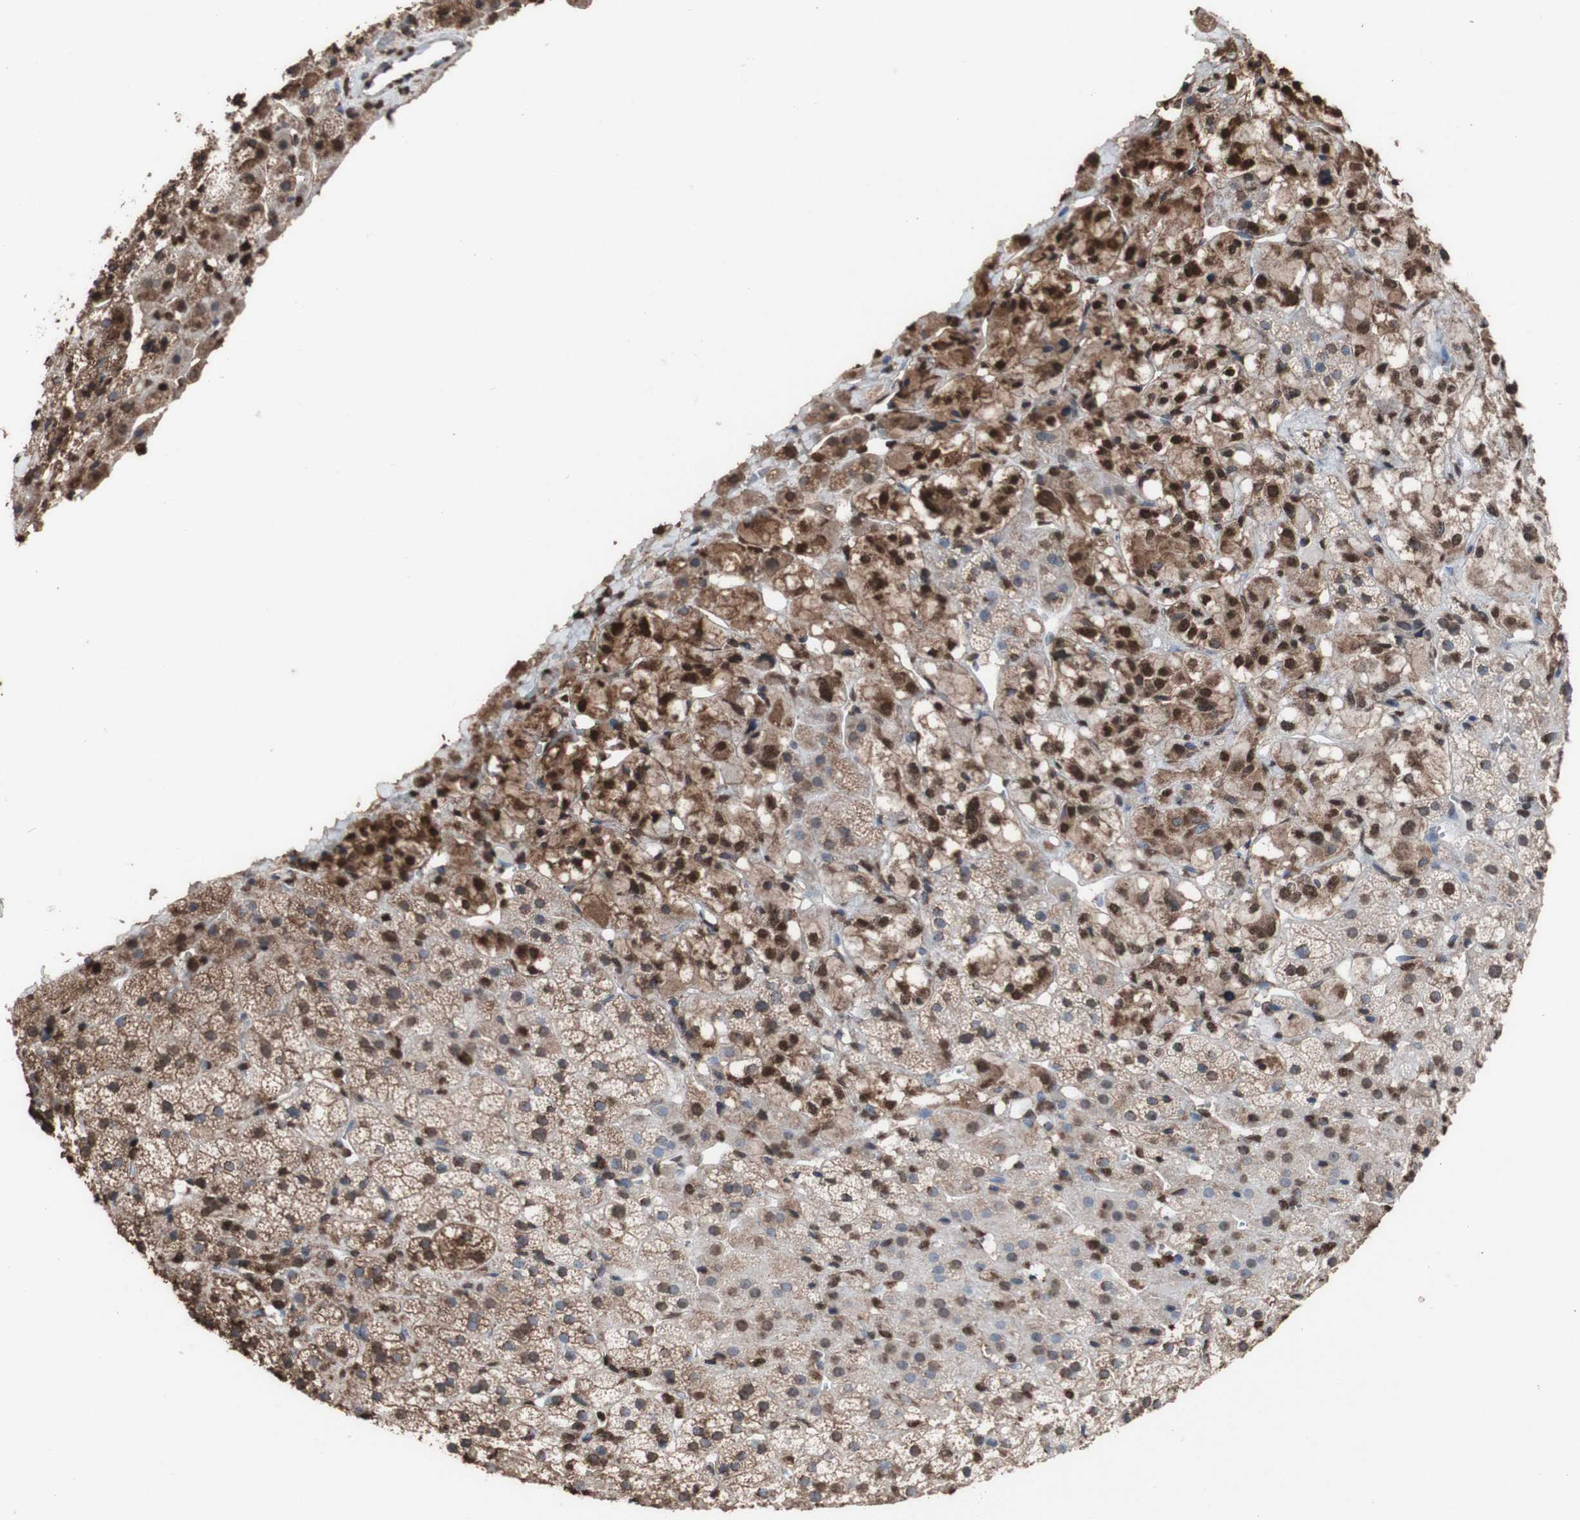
{"staining": {"intensity": "moderate", "quantity": "25%-75%", "location": "cytoplasmic/membranous,nuclear"}, "tissue": "adrenal gland", "cell_type": "Glandular cells", "image_type": "normal", "snomed": [{"axis": "morphology", "description": "Normal tissue, NOS"}, {"axis": "topography", "description": "Adrenal gland"}], "caption": "Immunohistochemistry of benign human adrenal gland shows medium levels of moderate cytoplasmic/membranous,nuclear expression in approximately 25%-75% of glandular cells. (Brightfield microscopy of DAB IHC at high magnification).", "gene": "PIDD1", "patient": {"sex": "male", "age": 56}}